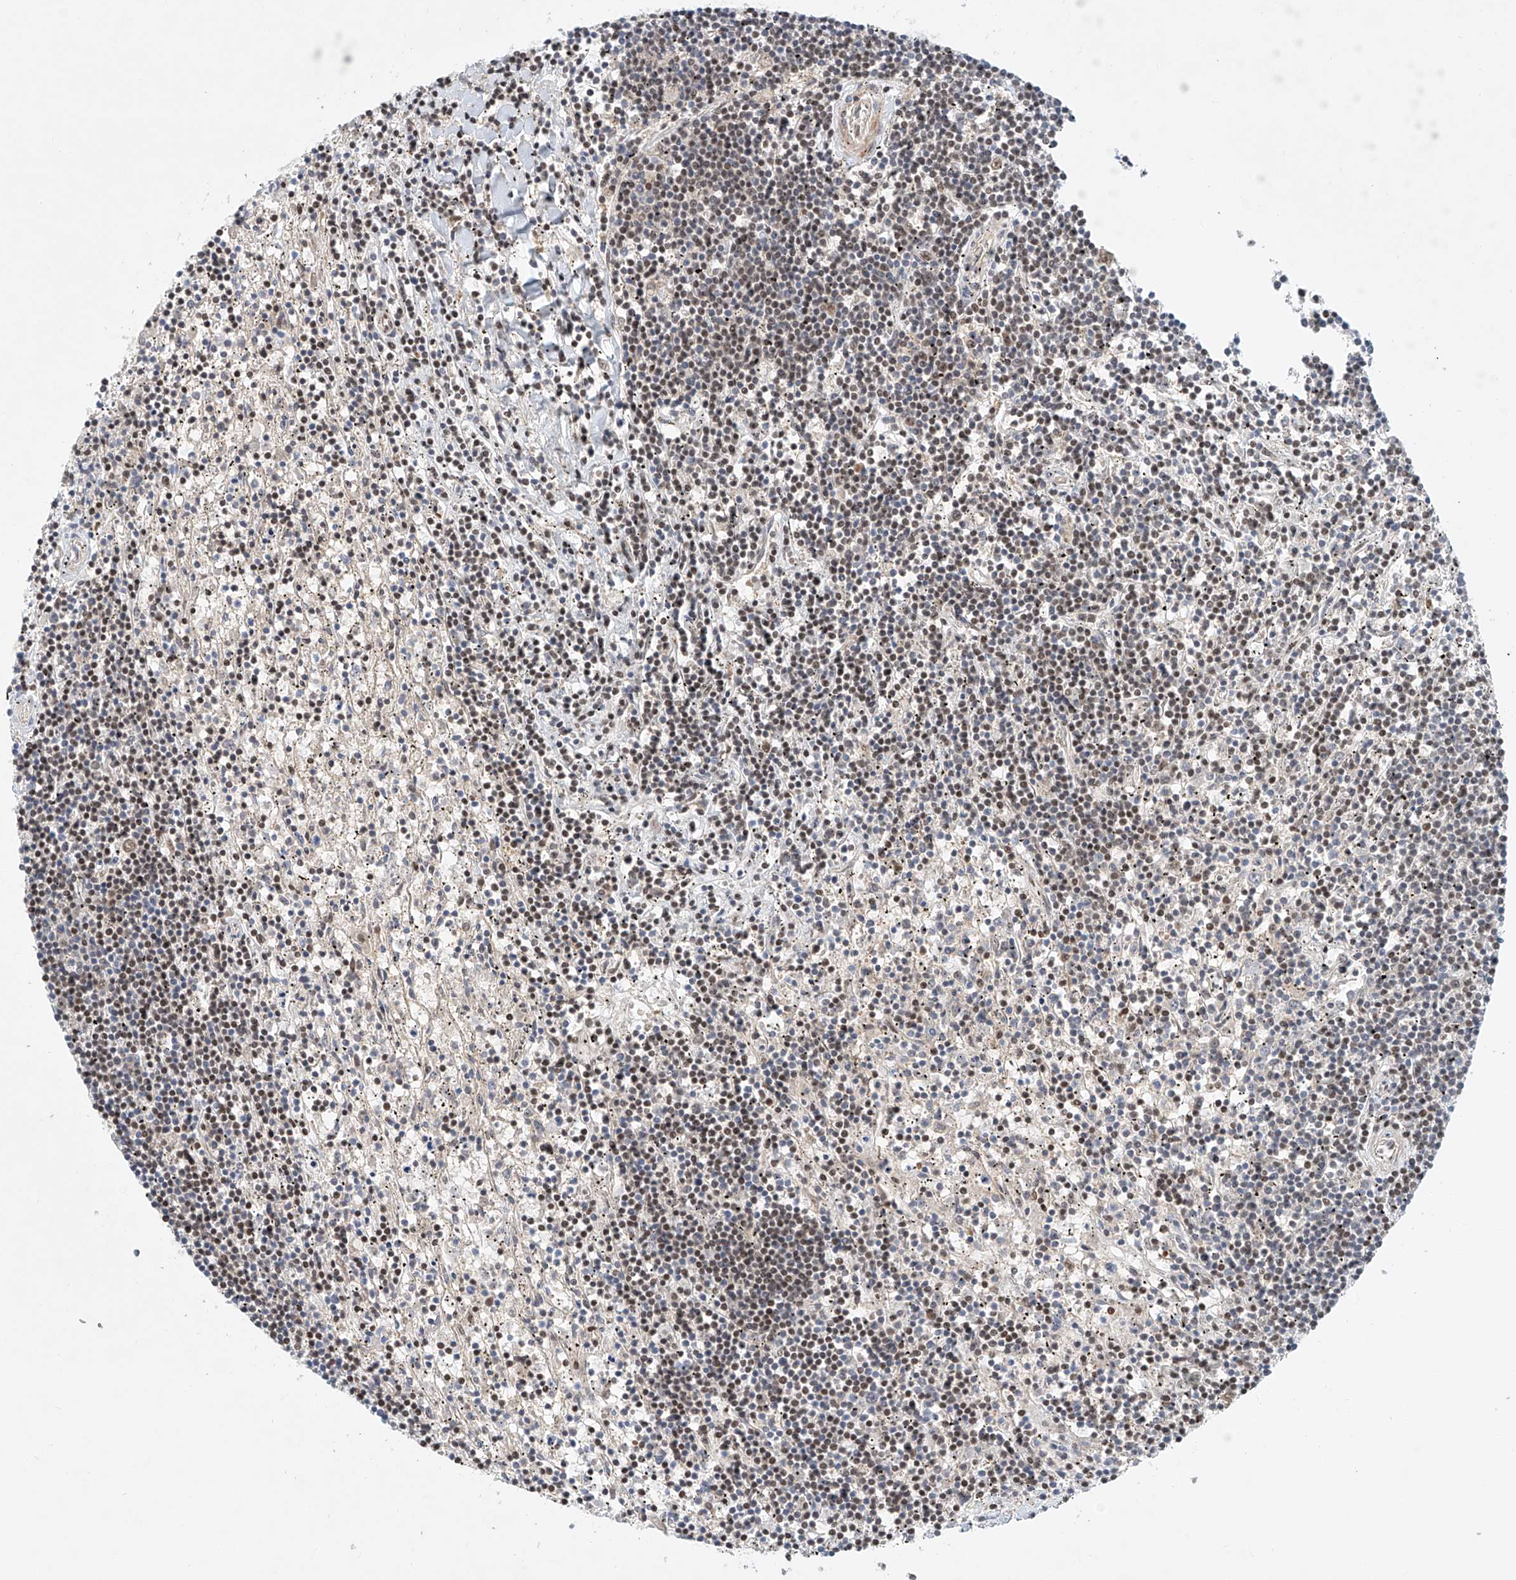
{"staining": {"intensity": "weak", "quantity": "<25%", "location": "nuclear"}, "tissue": "lymphoma", "cell_type": "Tumor cells", "image_type": "cancer", "snomed": [{"axis": "morphology", "description": "Malignant lymphoma, non-Hodgkin's type, Low grade"}, {"axis": "topography", "description": "Spleen"}], "caption": "An image of human low-grade malignant lymphoma, non-Hodgkin's type is negative for staining in tumor cells. Brightfield microscopy of IHC stained with DAB (3,3'-diaminobenzidine) (brown) and hematoxylin (blue), captured at high magnification.", "gene": "ZNF470", "patient": {"sex": "male", "age": 76}}